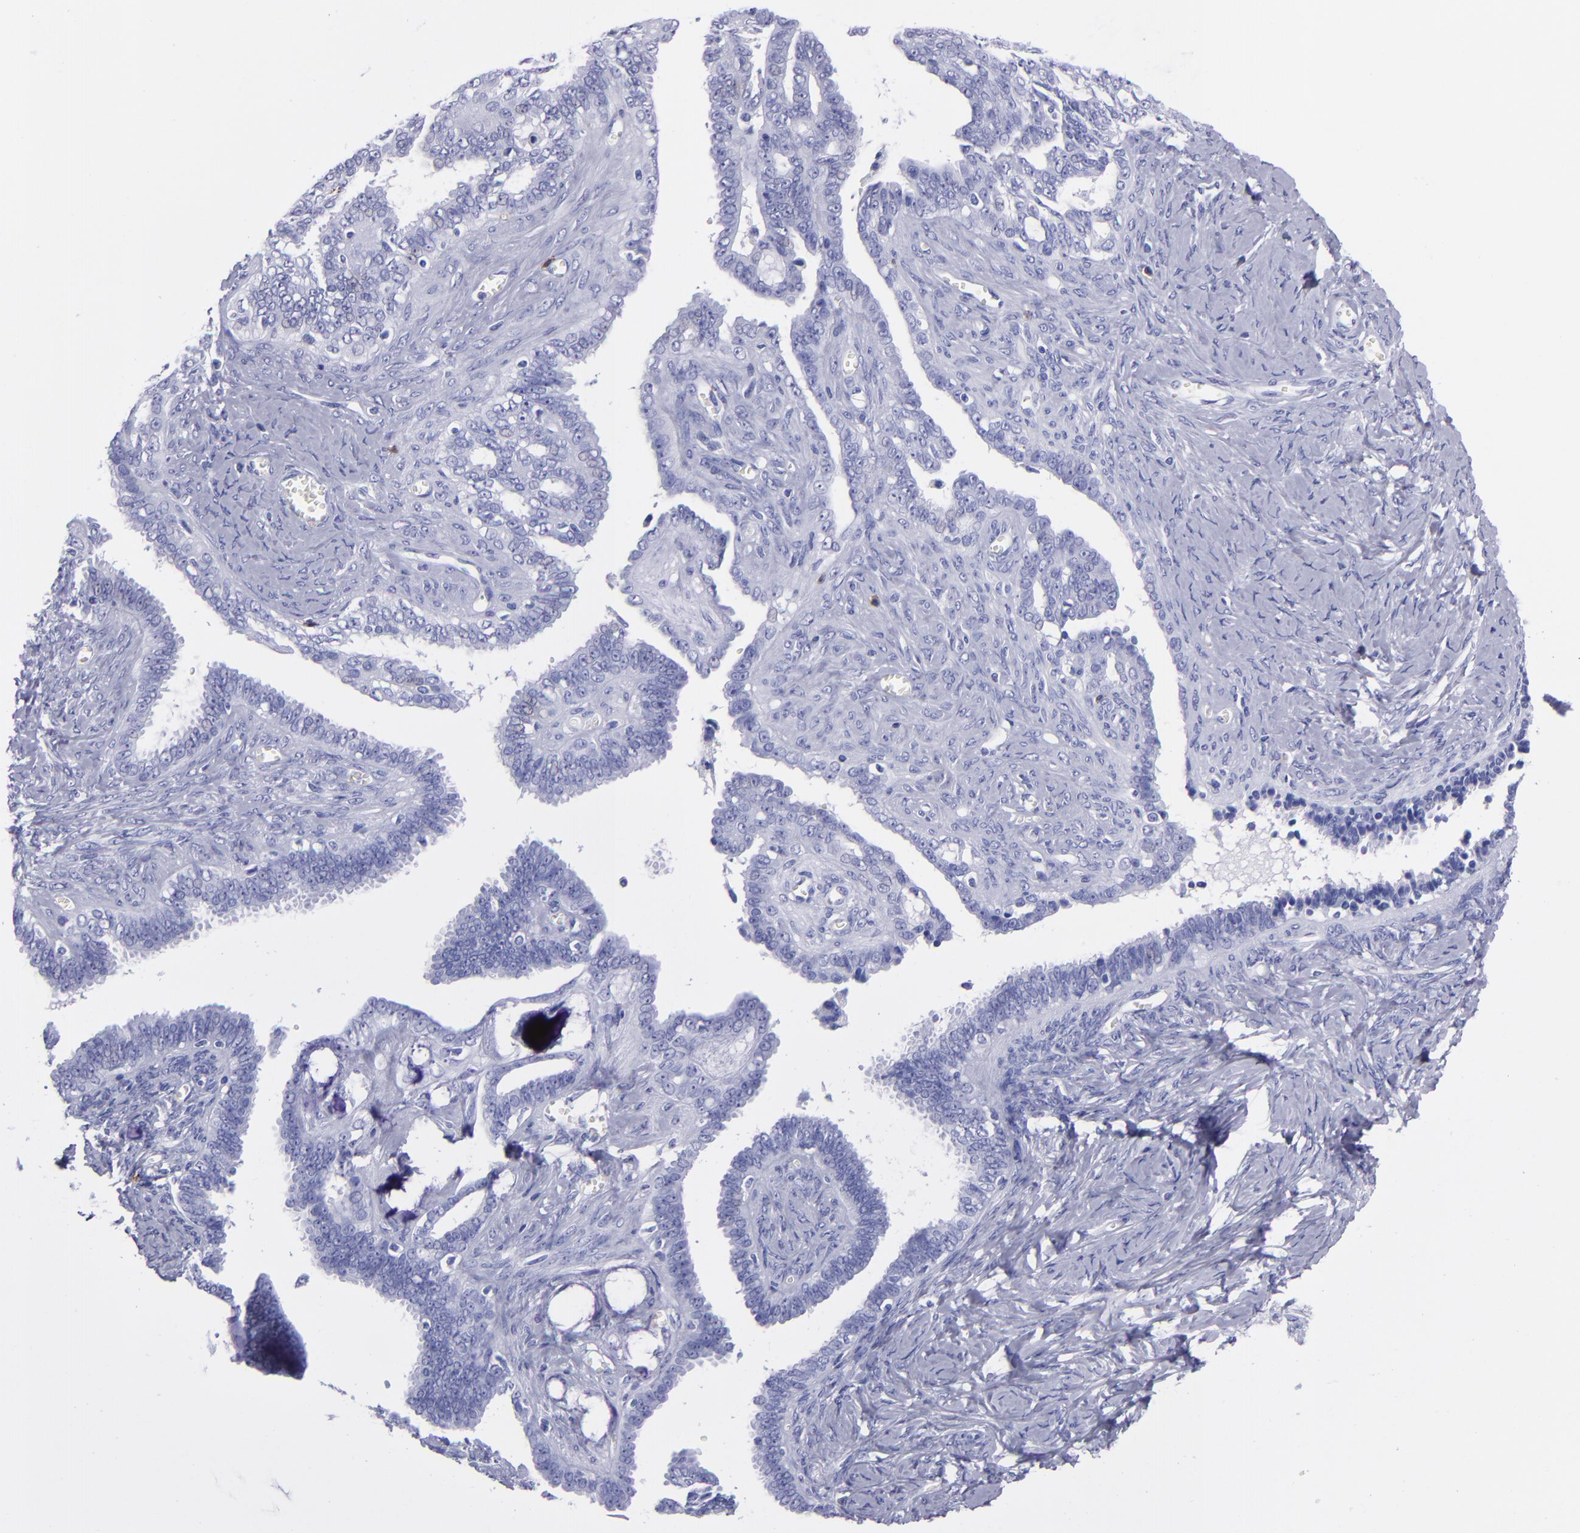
{"staining": {"intensity": "negative", "quantity": "none", "location": "none"}, "tissue": "ovarian cancer", "cell_type": "Tumor cells", "image_type": "cancer", "snomed": [{"axis": "morphology", "description": "Cystadenocarcinoma, serous, NOS"}, {"axis": "topography", "description": "Ovary"}], "caption": "High power microscopy image of an immunohistochemistry image of serous cystadenocarcinoma (ovarian), revealing no significant positivity in tumor cells.", "gene": "CD6", "patient": {"sex": "female", "age": 71}}